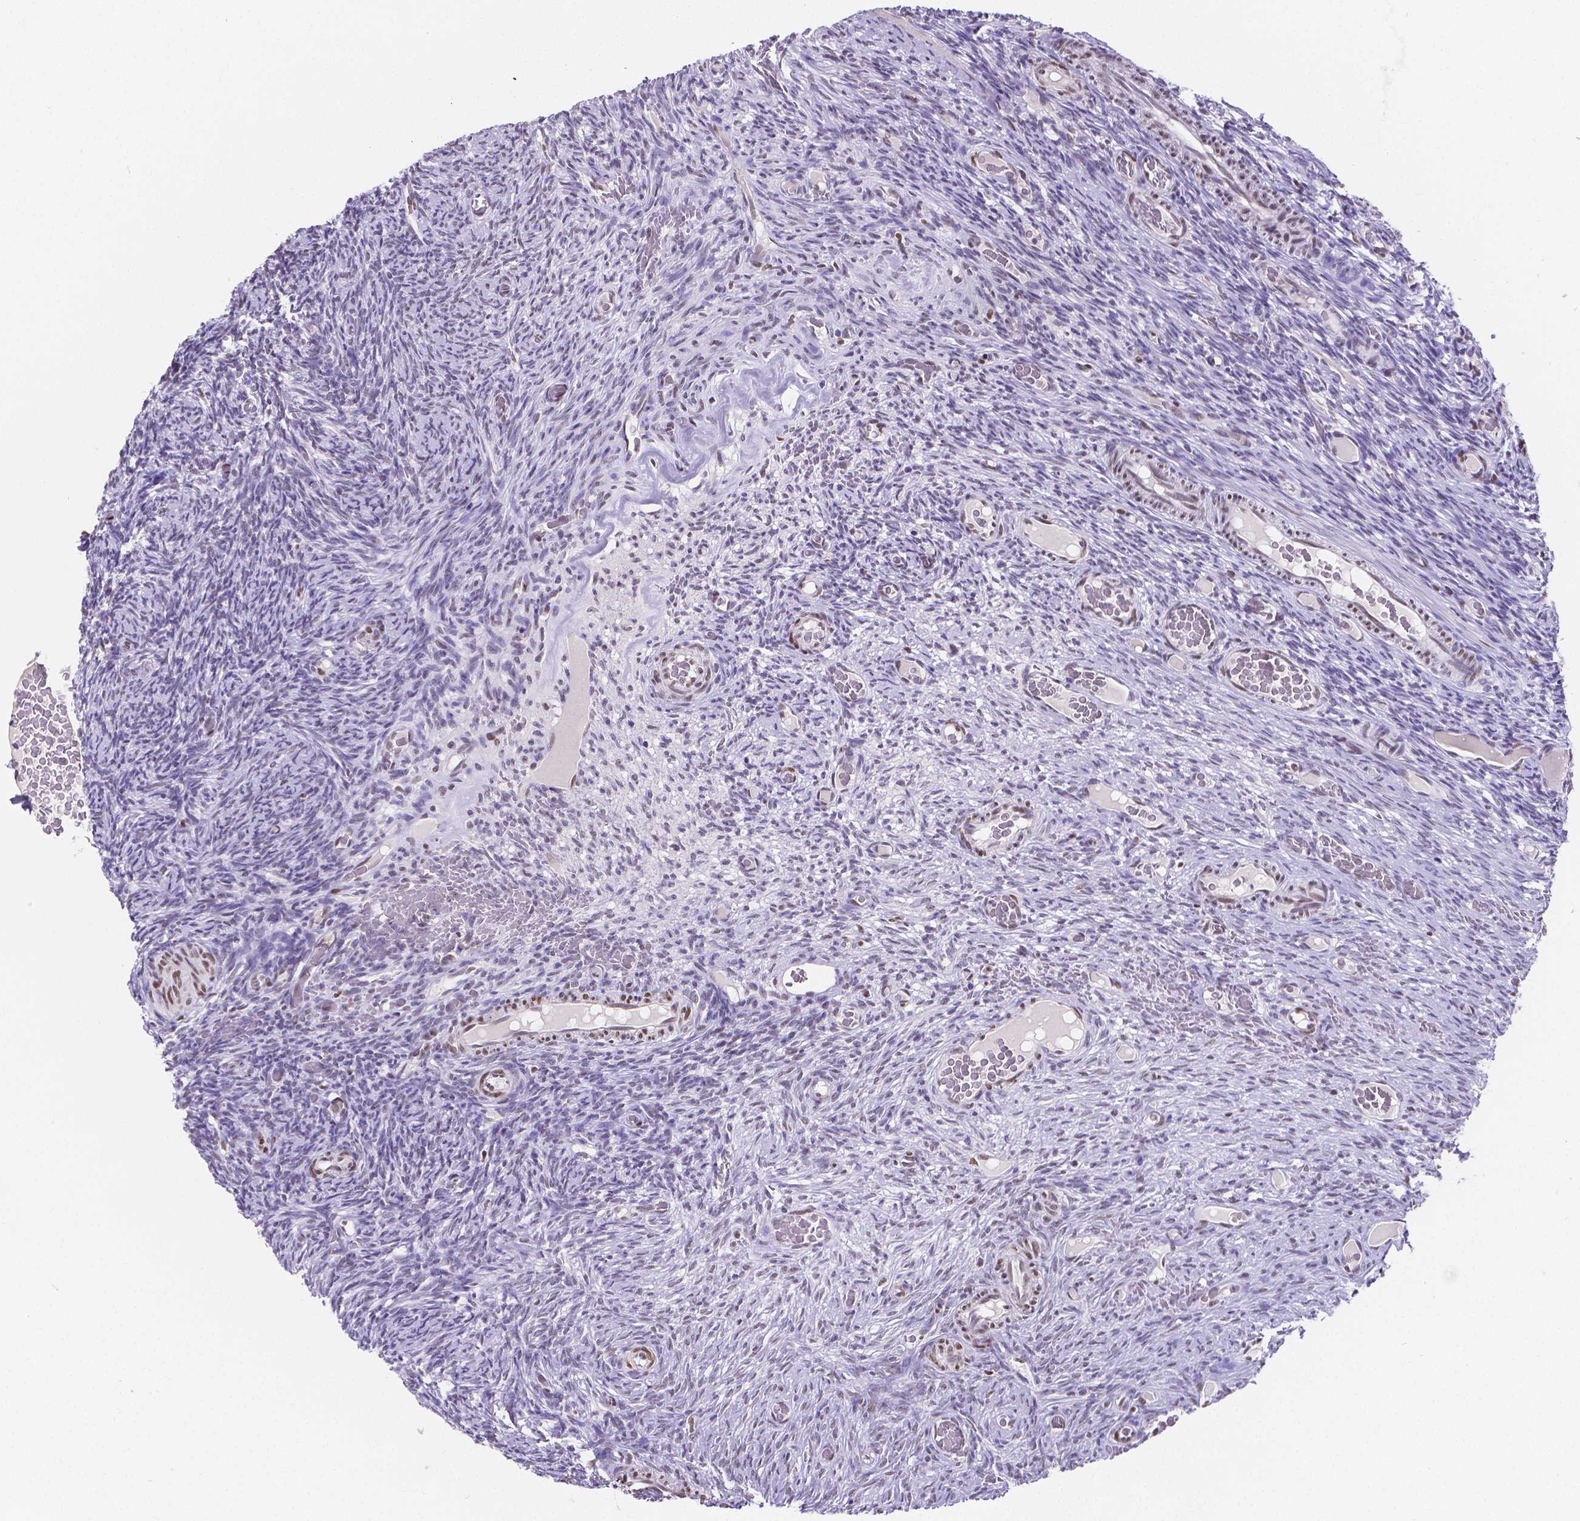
{"staining": {"intensity": "negative", "quantity": "none", "location": "none"}, "tissue": "ovary", "cell_type": "Ovarian stroma cells", "image_type": "normal", "snomed": [{"axis": "morphology", "description": "Normal tissue, NOS"}, {"axis": "topography", "description": "Ovary"}], "caption": "This is a photomicrograph of immunohistochemistry (IHC) staining of benign ovary, which shows no expression in ovarian stroma cells.", "gene": "MEF2C", "patient": {"sex": "female", "age": 34}}